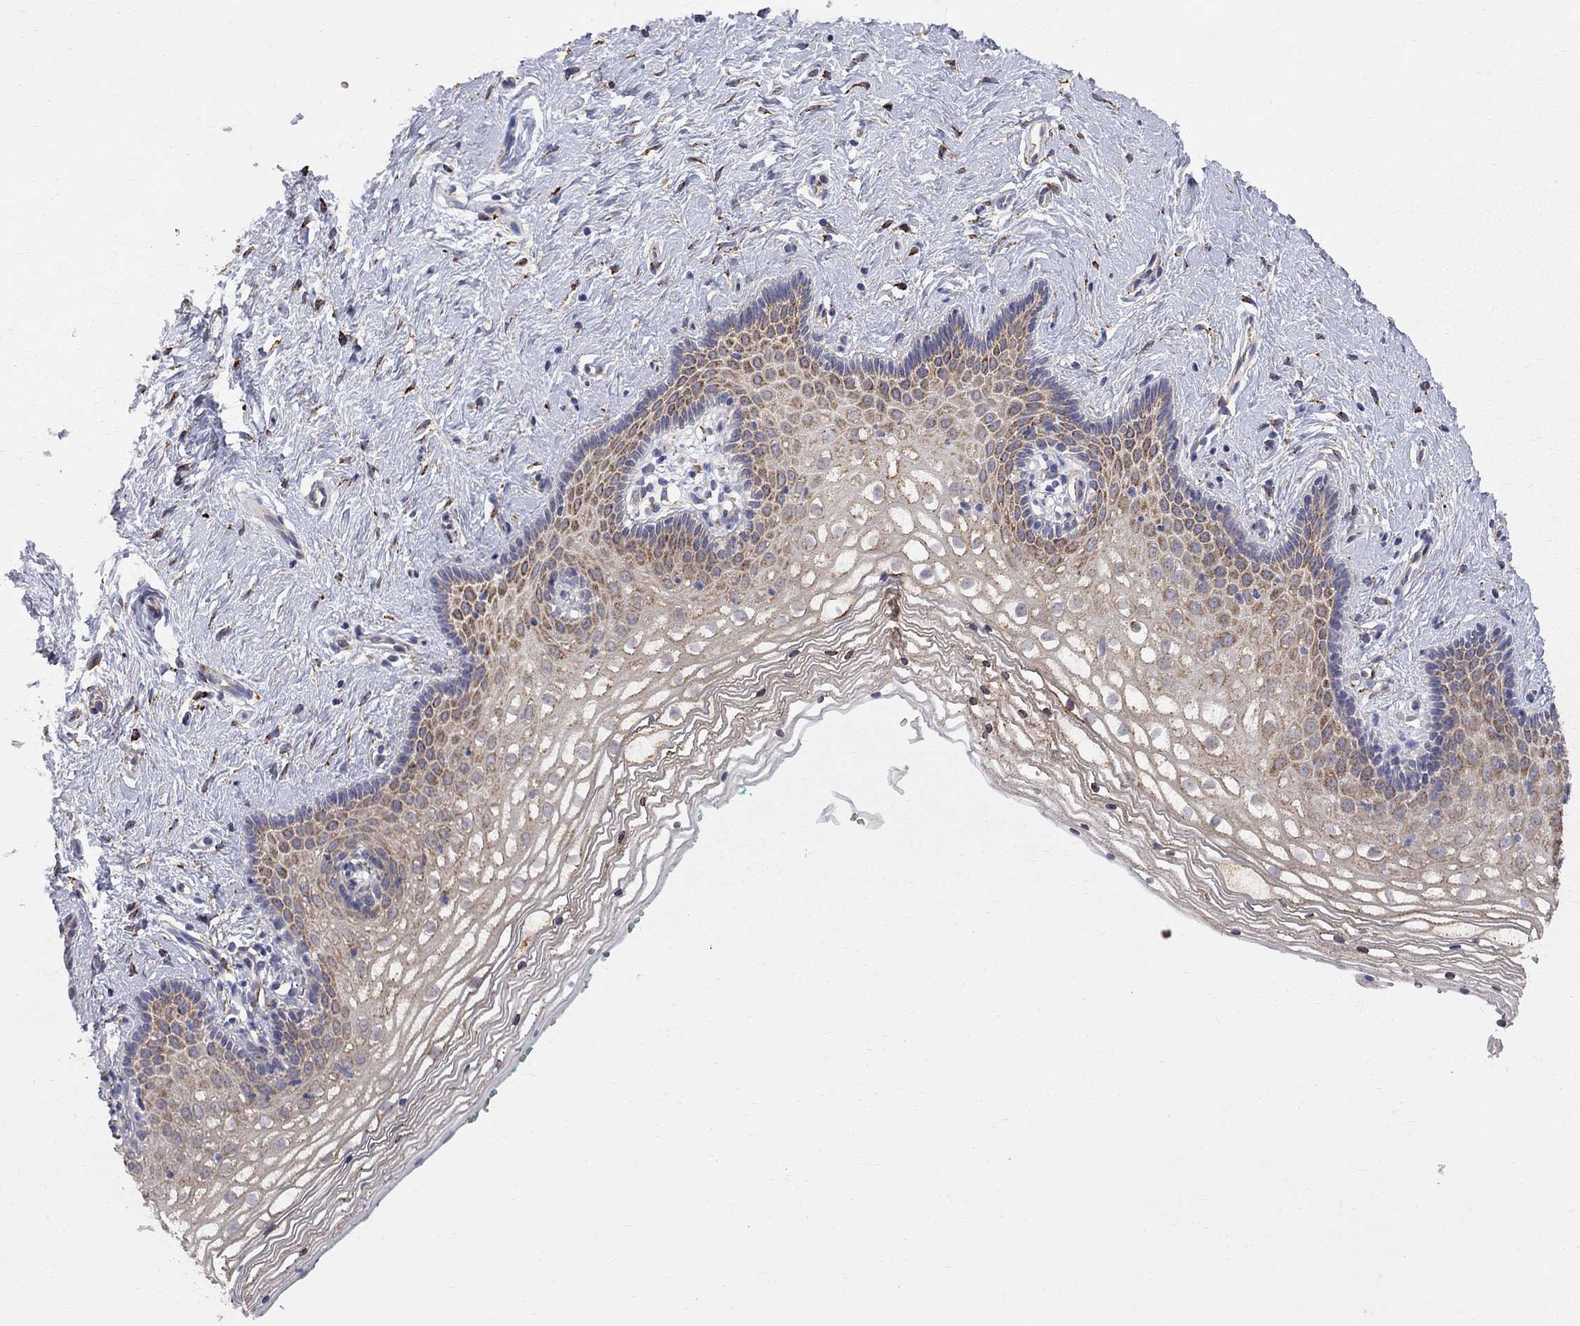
{"staining": {"intensity": "strong", "quantity": "<25%", "location": "cytoplasmic/membranous"}, "tissue": "vagina", "cell_type": "Squamous epithelial cells", "image_type": "normal", "snomed": [{"axis": "morphology", "description": "Normal tissue, NOS"}, {"axis": "topography", "description": "Vagina"}], "caption": "Protein expression analysis of unremarkable human vagina reveals strong cytoplasmic/membranous staining in approximately <25% of squamous epithelial cells. (DAB IHC, brown staining for protein, blue staining for nuclei).", "gene": "CASTOR1", "patient": {"sex": "female", "age": 36}}